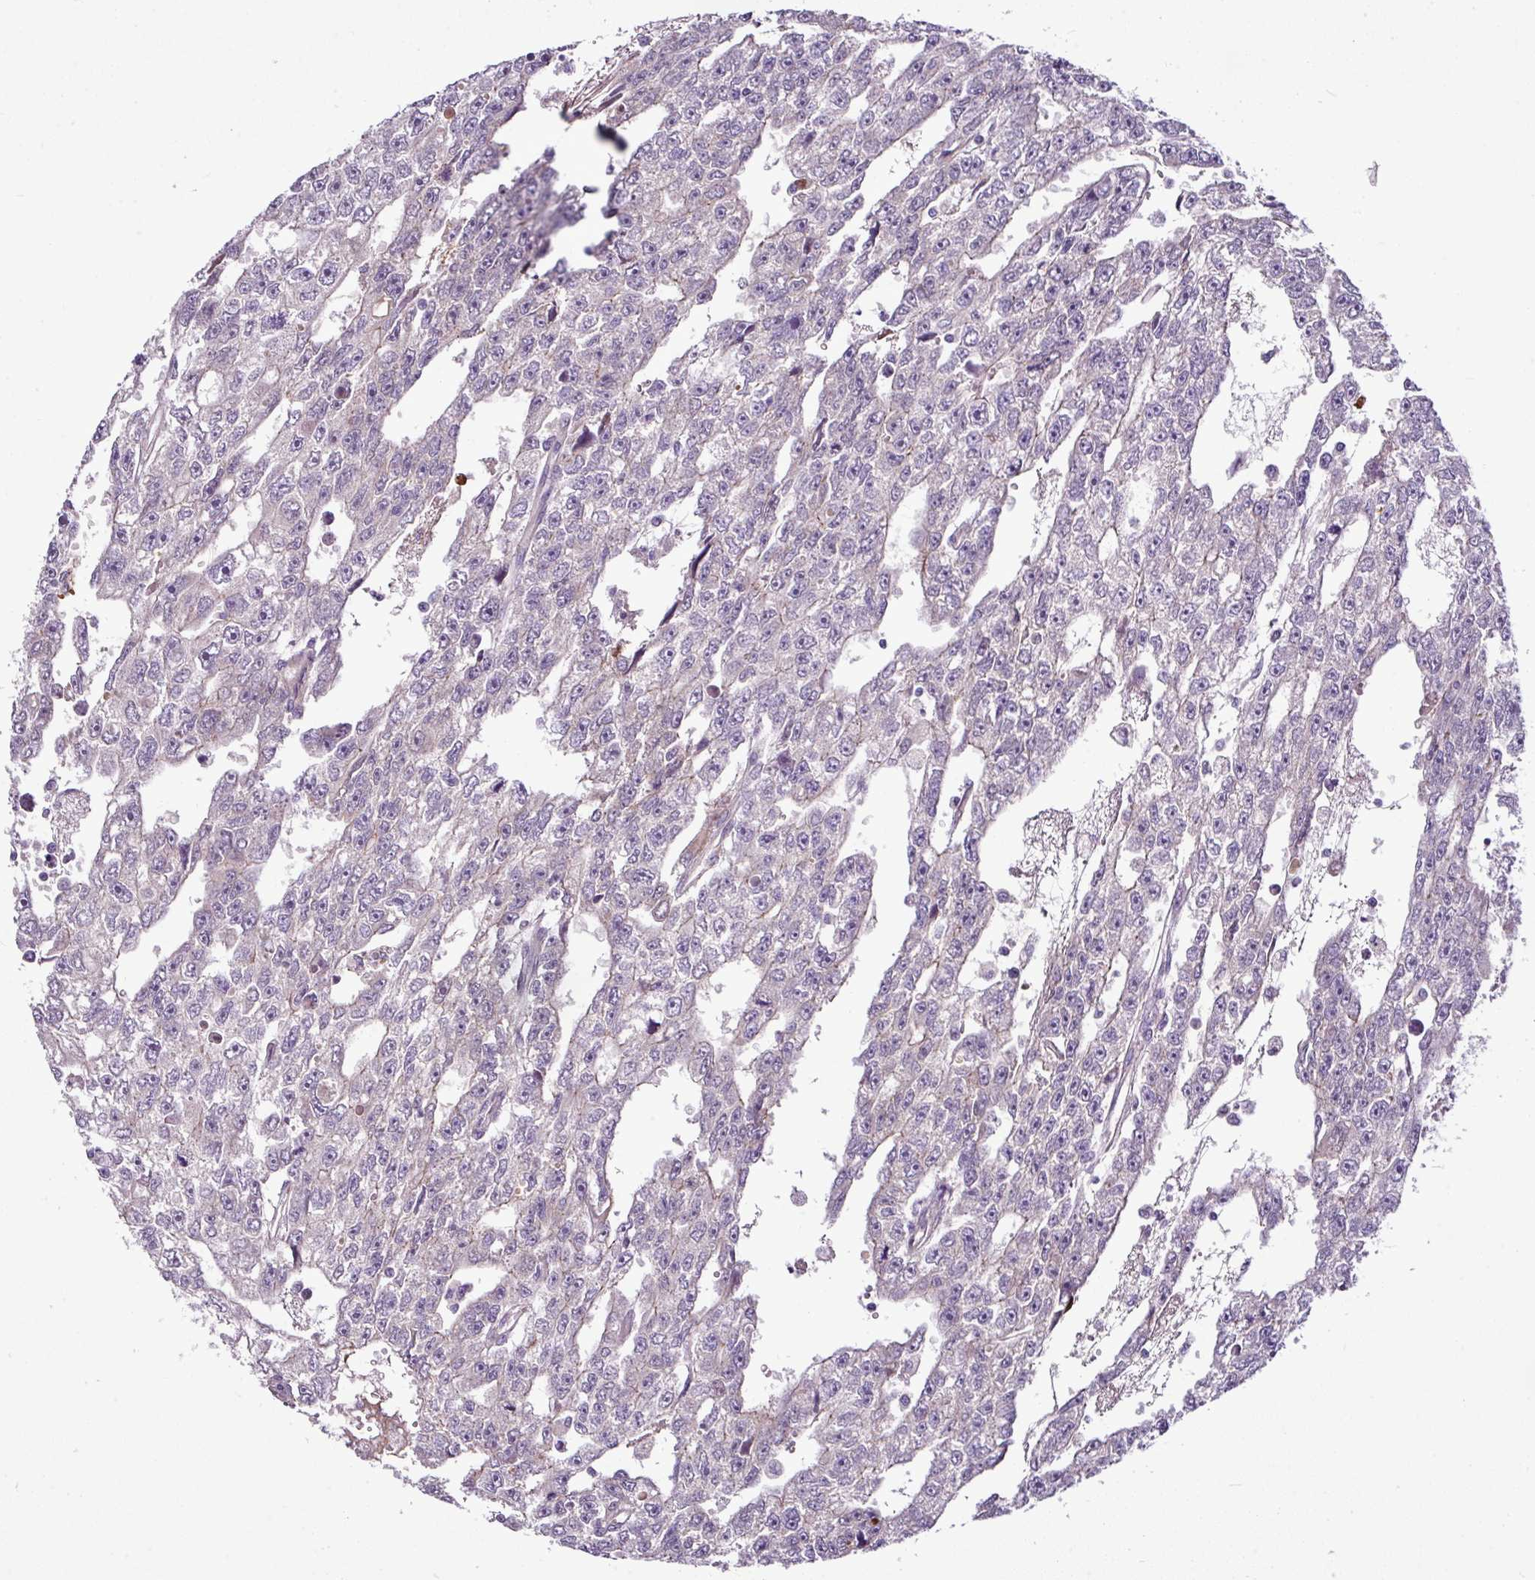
{"staining": {"intensity": "negative", "quantity": "none", "location": "none"}, "tissue": "testis cancer", "cell_type": "Tumor cells", "image_type": "cancer", "snomed": [{"axis": "morphology", "description": "Carcinoma, Embryonal, NOS"}, {"axis": "topography", "description": "Testis"}], "caption": "A micrograph of testis cancer stained for a protein shows no brown staining in tumor cells.", "gene": "GAN", "patient": {"sex": "male", "age": 20}}